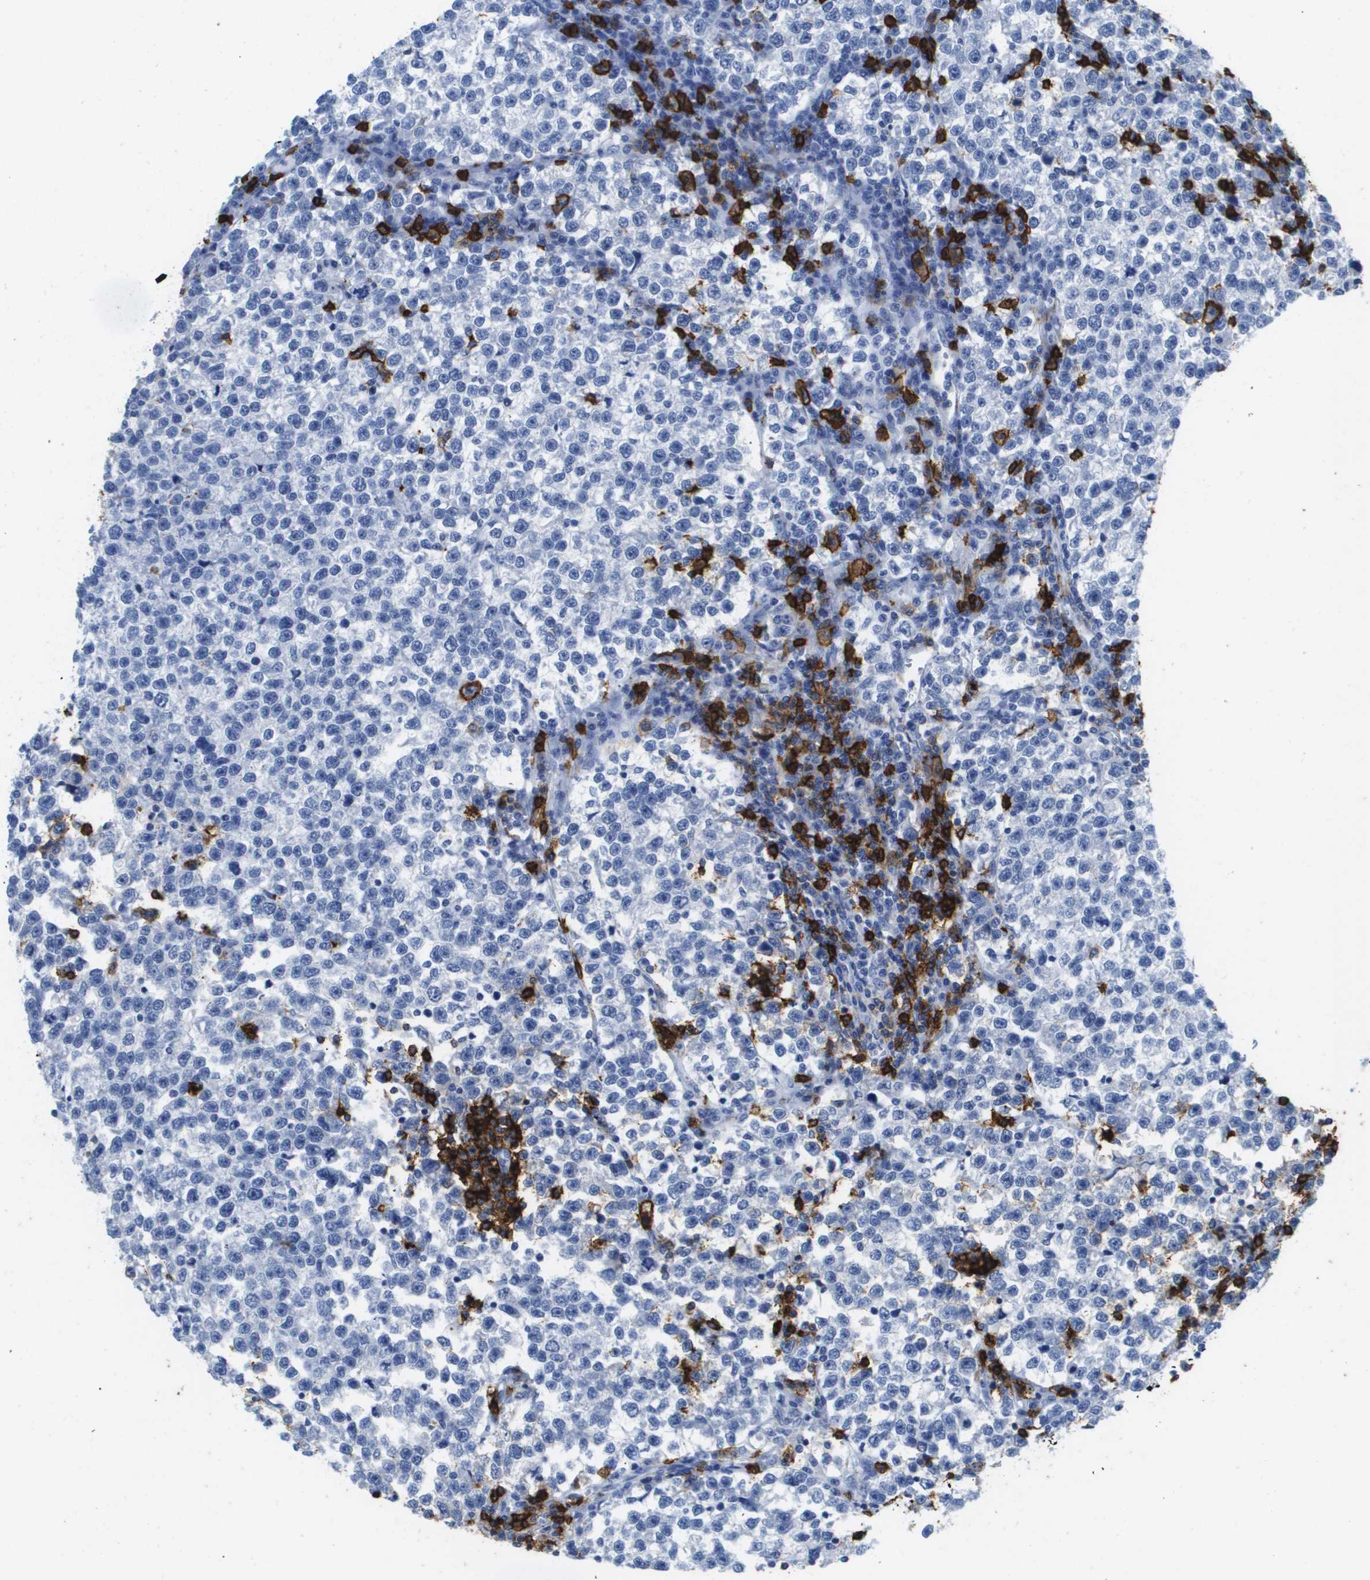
{"staining": {"intensity": "negative", "quantity": "none", "location": "none"}, "tissue": "testis cancer", "cell_type": "Tumor cells", "image_type": "cancer", "snomed": [{"axis": "morphology", "description": "Normal tissue, NOS"}, {"axis": "morphology", "description": "Seminoma, NOS"}, {"axis": "topography", "description": "Testis"}], "caption": "Immunohistochemistry (IHC) of seminoma (testis) shows no expression in tumor cells.", "gene": "MS4A1", "patient": {"sex": "male", "age": 43}}